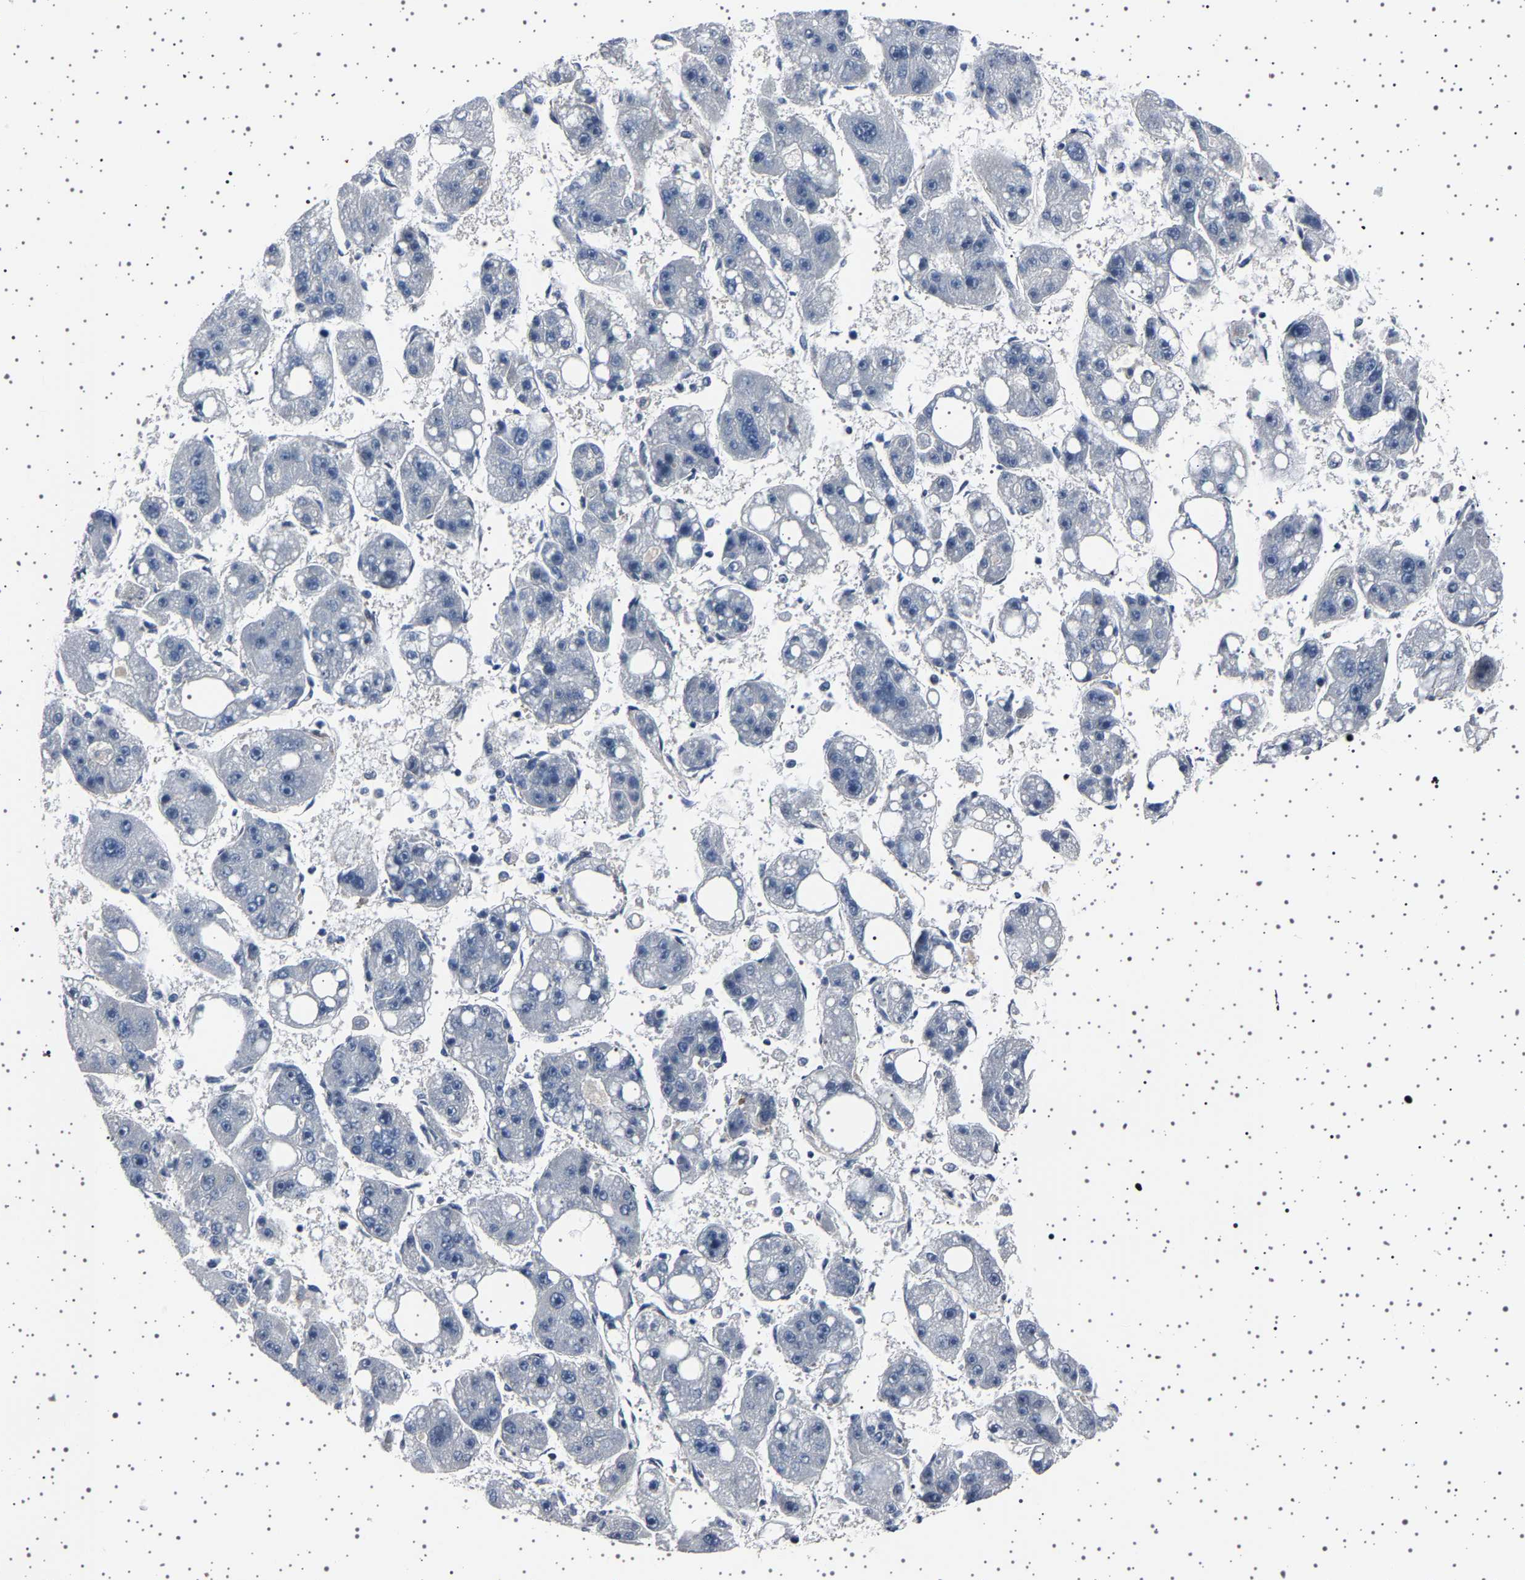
{"staining": {"intensity": "negative", "quantity": "none", "location": "none"}, "tissue": "liver cancer", "cell_type": "Tumor cells", "image_type": "cancer", "snomed": [{"axis": "morphology", "description": "Carcinoma, Hepatocellular, NOS"}, {"axis": "topography", "description": "Liver"}], "caption": "Tumor cells are negative for protein expression in human liver cancer (hepatocellular carcinoma).", "gene": "PAK5", "patient": {"sex": "female", "age": 61}}